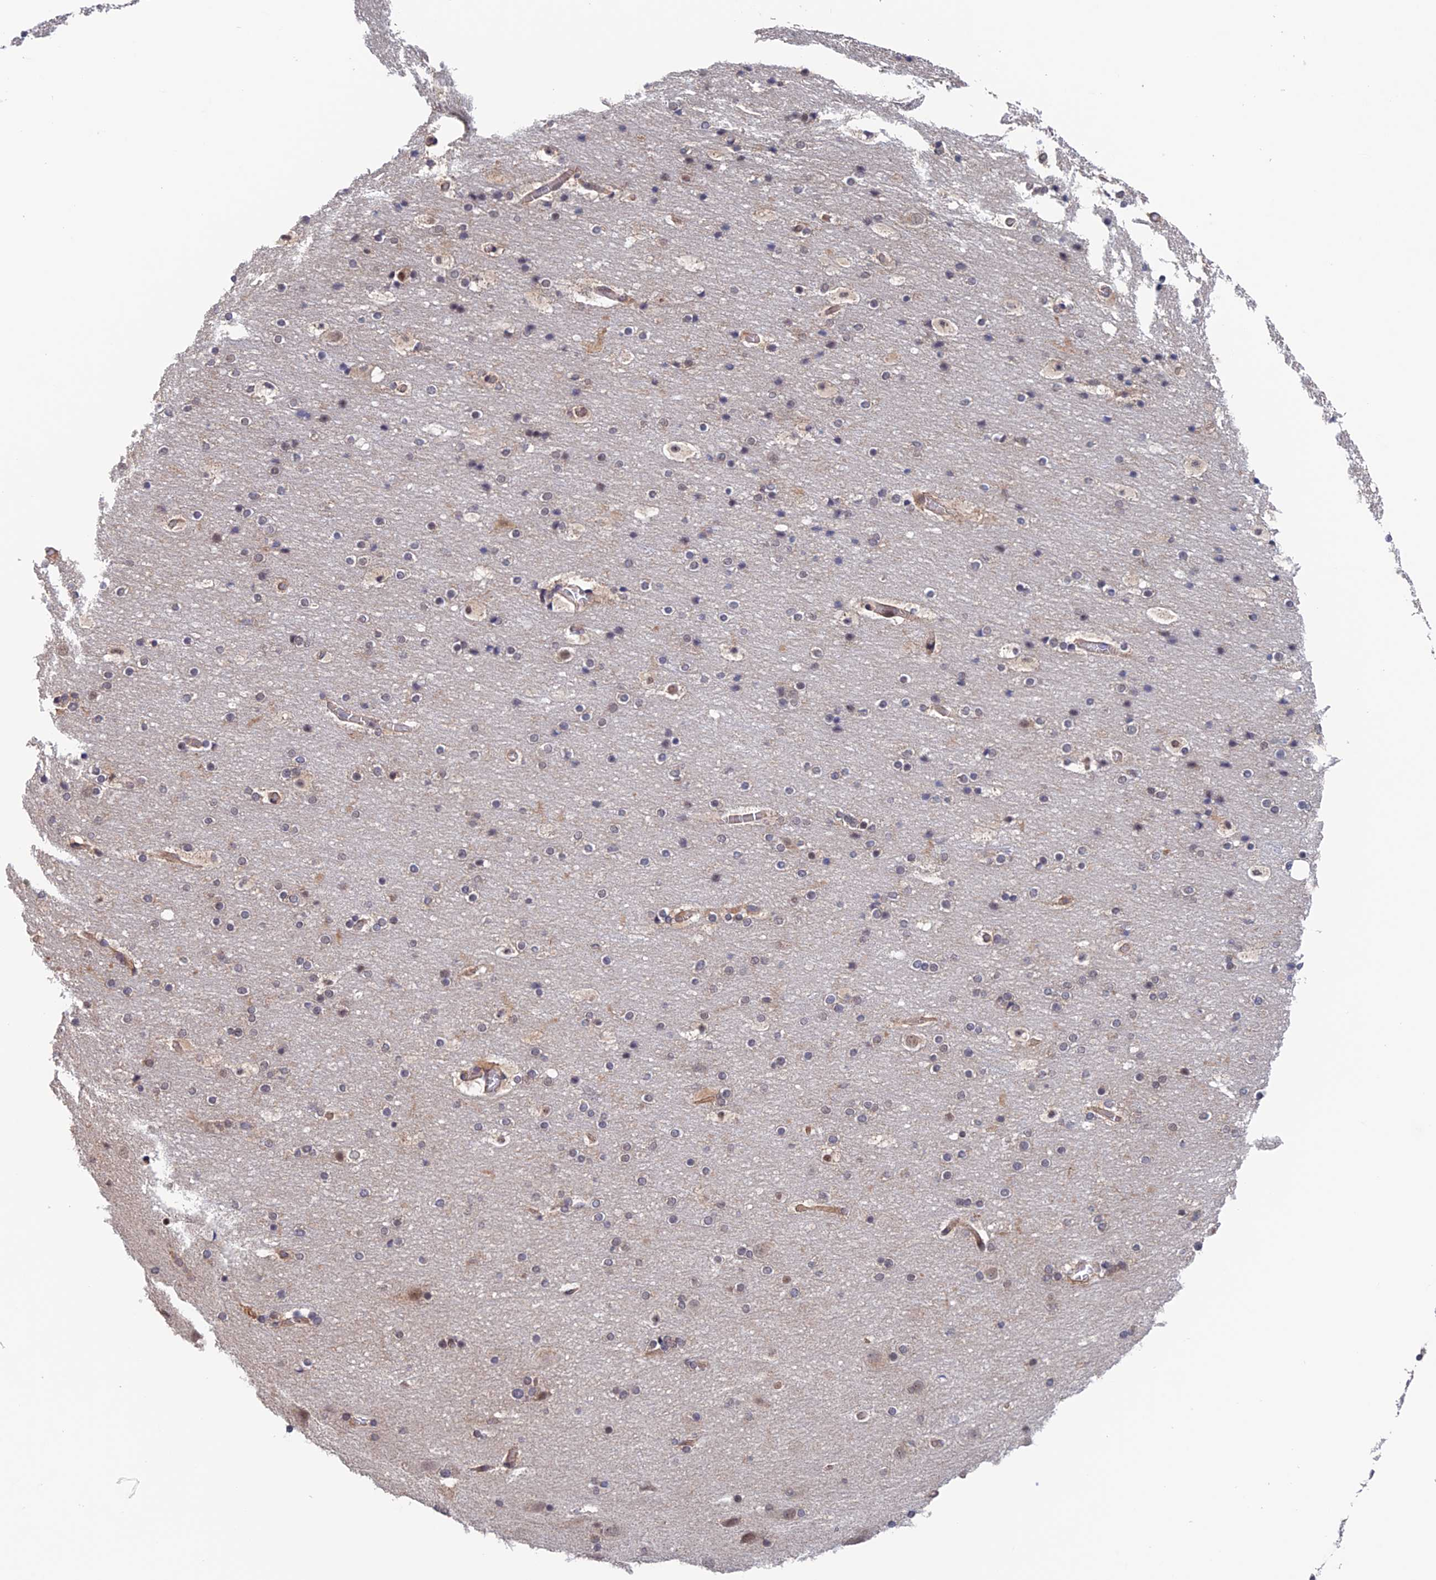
{"staining": {"intensity": "weak", "quantity": "25%-75%", "location": "nuclear"}, "tissue": "cerebral cortex", "cell_type": "Endothelial cells", "image_type": "normal", "snomed": [{"axis": "morphology", "description": "Normal tissue, NOS"}, {"axis": "topography", "description": "Cerebral cortex"}], "caption": "Immunohistochemical staining of benign cerebral cortex demonstrates weak nuclear protein positivity in approximately 25%-75% of endothelial cells. Ihc stains the protein in brown and the nuclei are stained blue.", "gene": "NUDT16L1", "patient": {"sex": "male", "age": 57}}